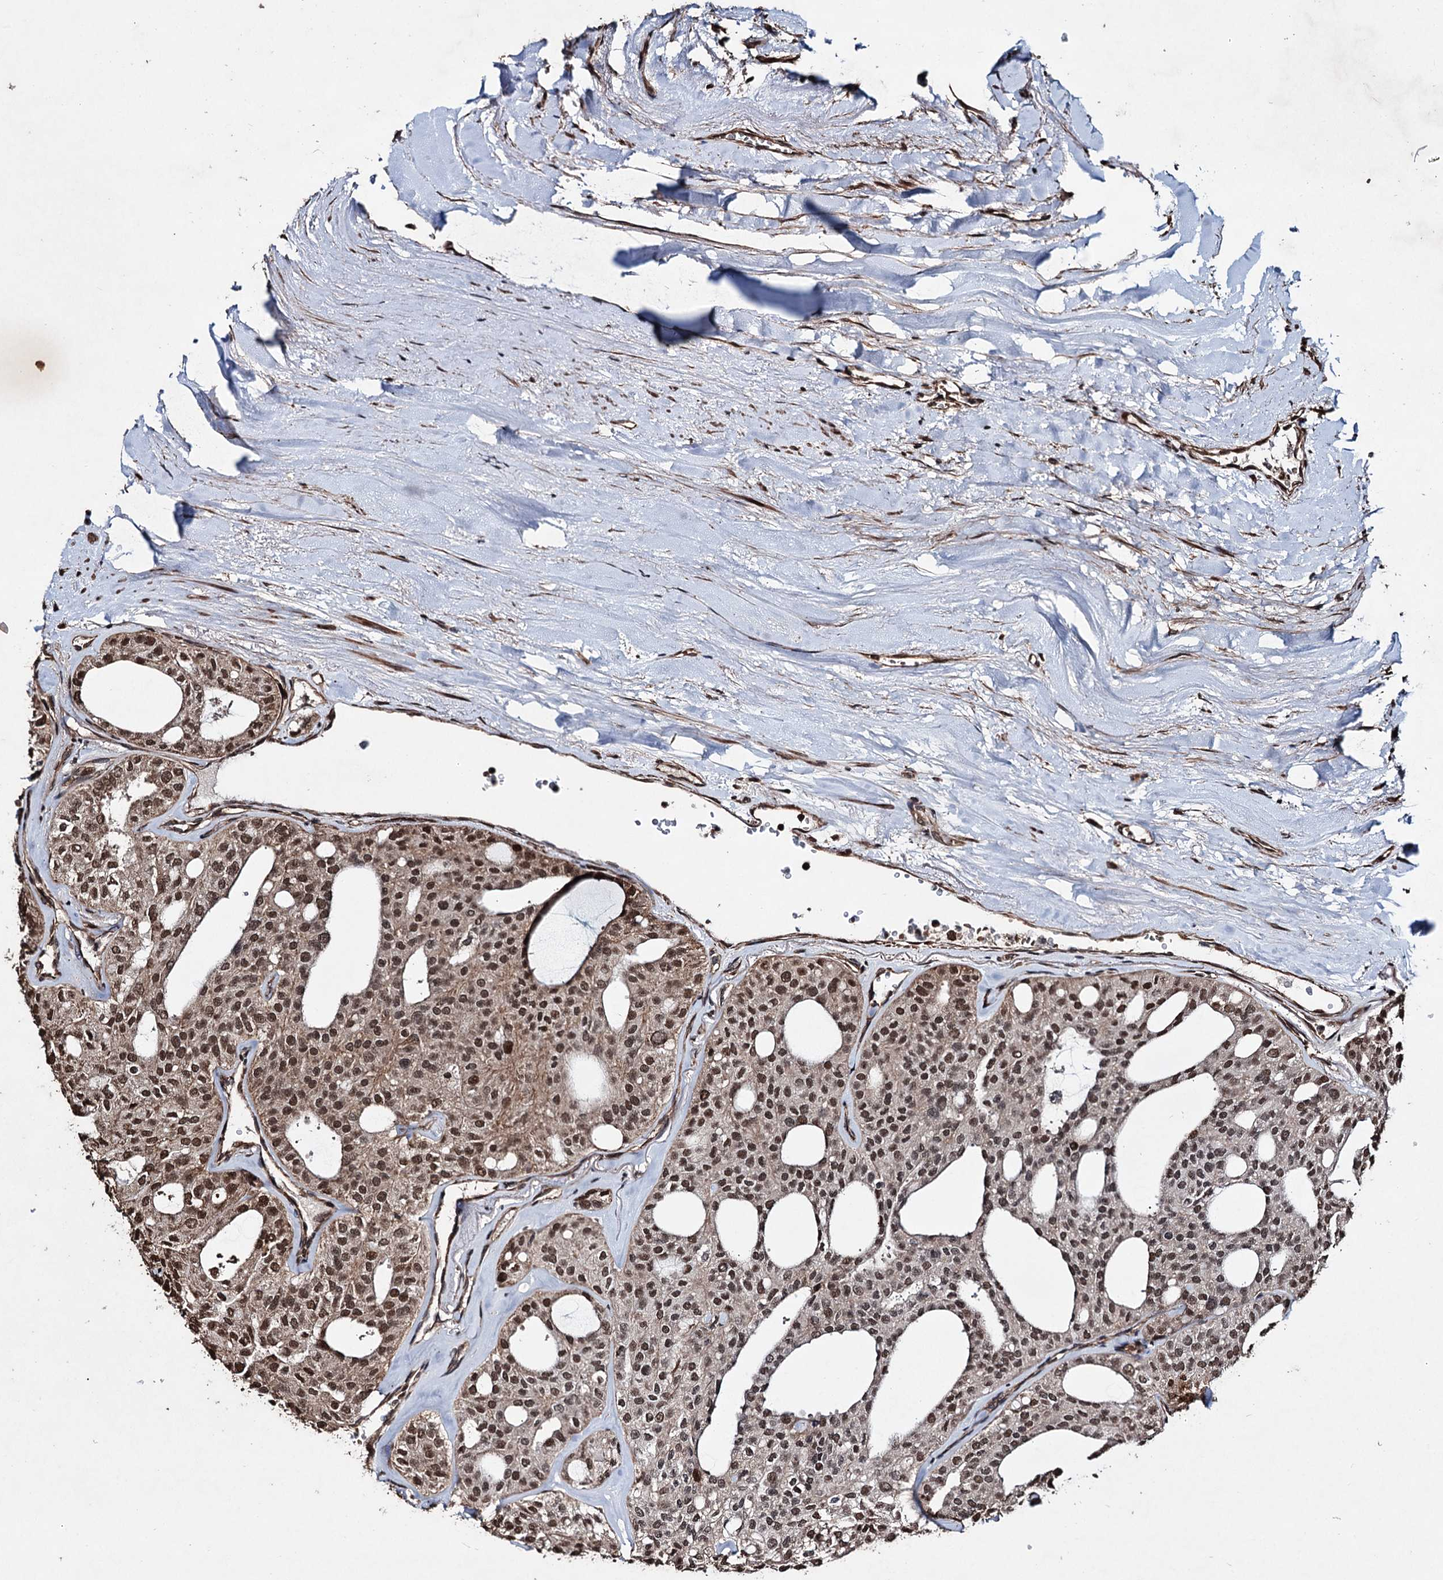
{"staining": {"intensity": "moderate", "quantity": ">75%", "location": "nuclear"}, "tissue": "thyroid cancer", "cell_type": "Tumor cells", "image_type": "cancer", "snomed": [{"axis": "morphology", "description": "Follicular adenoma carcinoma, NOS"}, {"axis": "topography", "description": "Thyroid gland"}], "caption": "Immunohistochemistry (DAB) staining of human follicular adenoma carcinoma (thyroid) reveals moderate nuclear protein staining in approximately >75% of tumor cells.", "gene": "EYA4", "patient": {"sex": "male", "age": 75}}